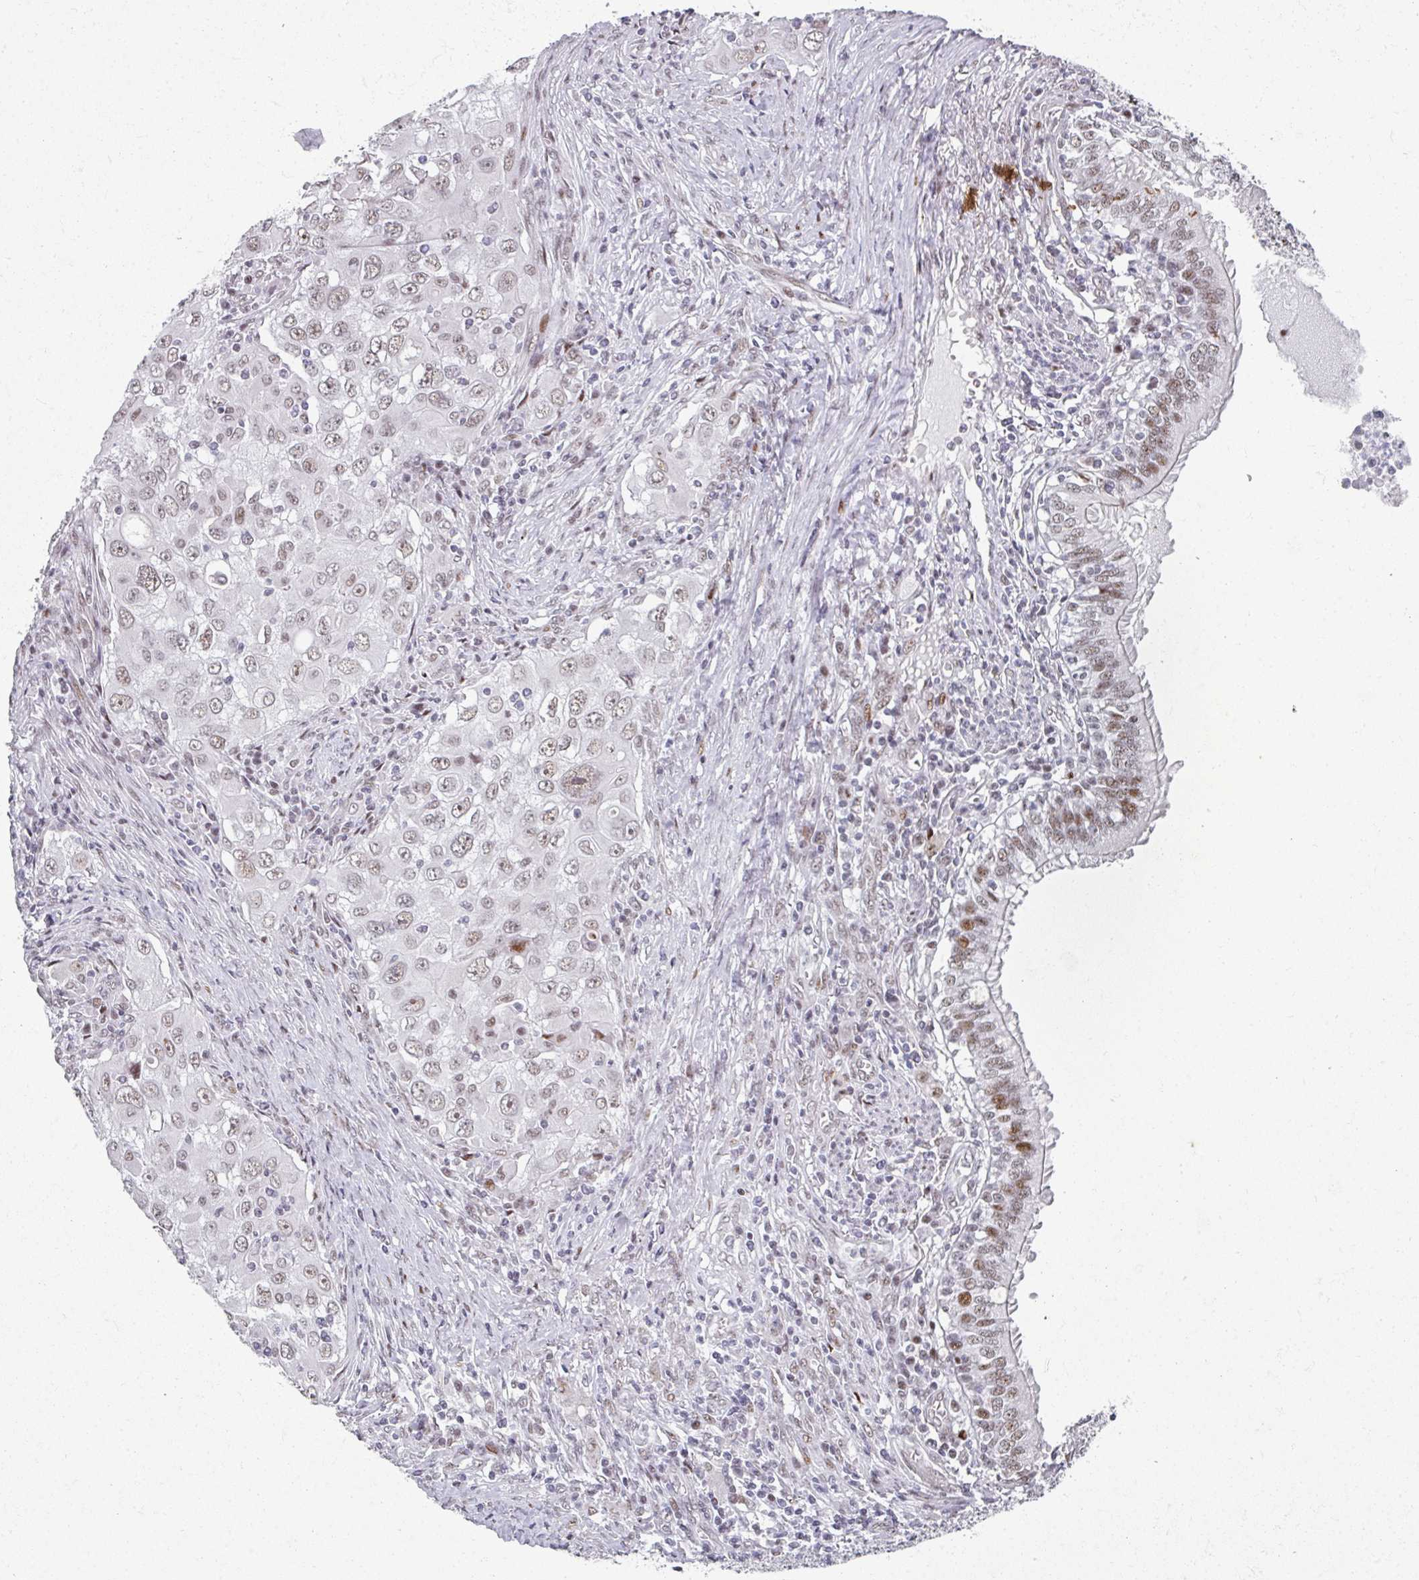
{"staining": {"intensity": "weak", "quantity": ">75%", "location": "nuclear"}, "tissue": "lung cancer", "cell_type": "Tumor cells", "image_type": "cancer", "snomed": [{"axis": "morphology", "description": "Adenocarcinoma, NOS"}, {"axis": "morphology", "description": "Adenocarcinoma, metastatic, NOS"}, {"axis": "topography", "description": "Lymph node"}, {"axis": "topography", "description": "Lung"}], "caption": "Lung cancer stained with DAB immunohistochemistry shows low levels of weak nuclear positivity in about >75% of tumor cells.", "gene": "SF3B5", "patient": {"sex": "female", "age": 42}}